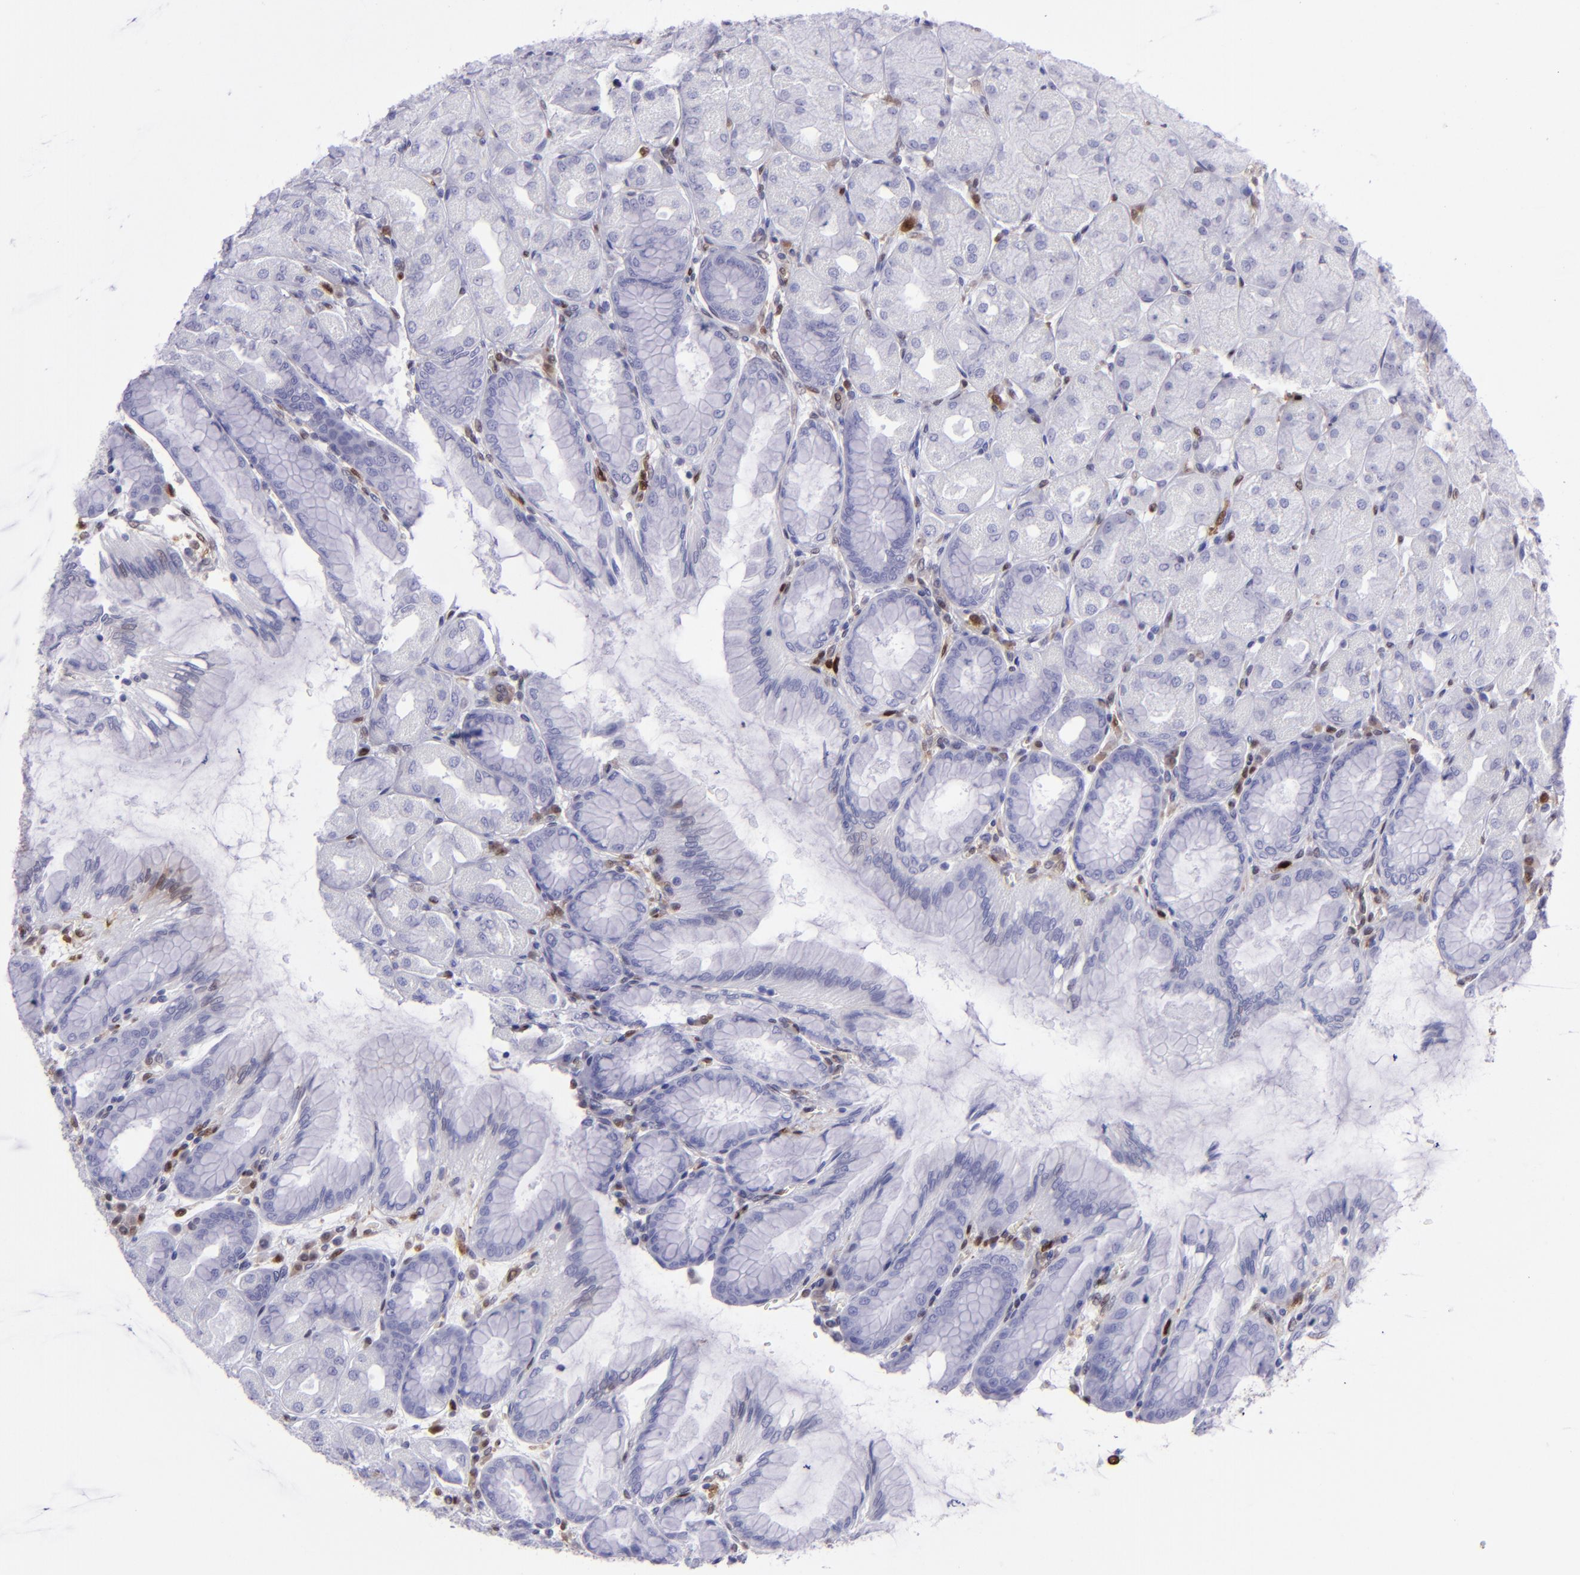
{"staining": {"intensity": "negative", "quantity": "none", "location": "none"}, "tissue": "stomach", "cell_type": "Glandular cells", "image_type": "normal", "snomed": [{"axis": "morphology", "description": "Normal tissue, NOS"}, {"axis": "topography", "description": "Stomach, upper"}], "caption": "An image of human stomach is negative for staining in glandular cells.", "gene": "TYMP", "patient": {"sex": "female", "age": 56}}